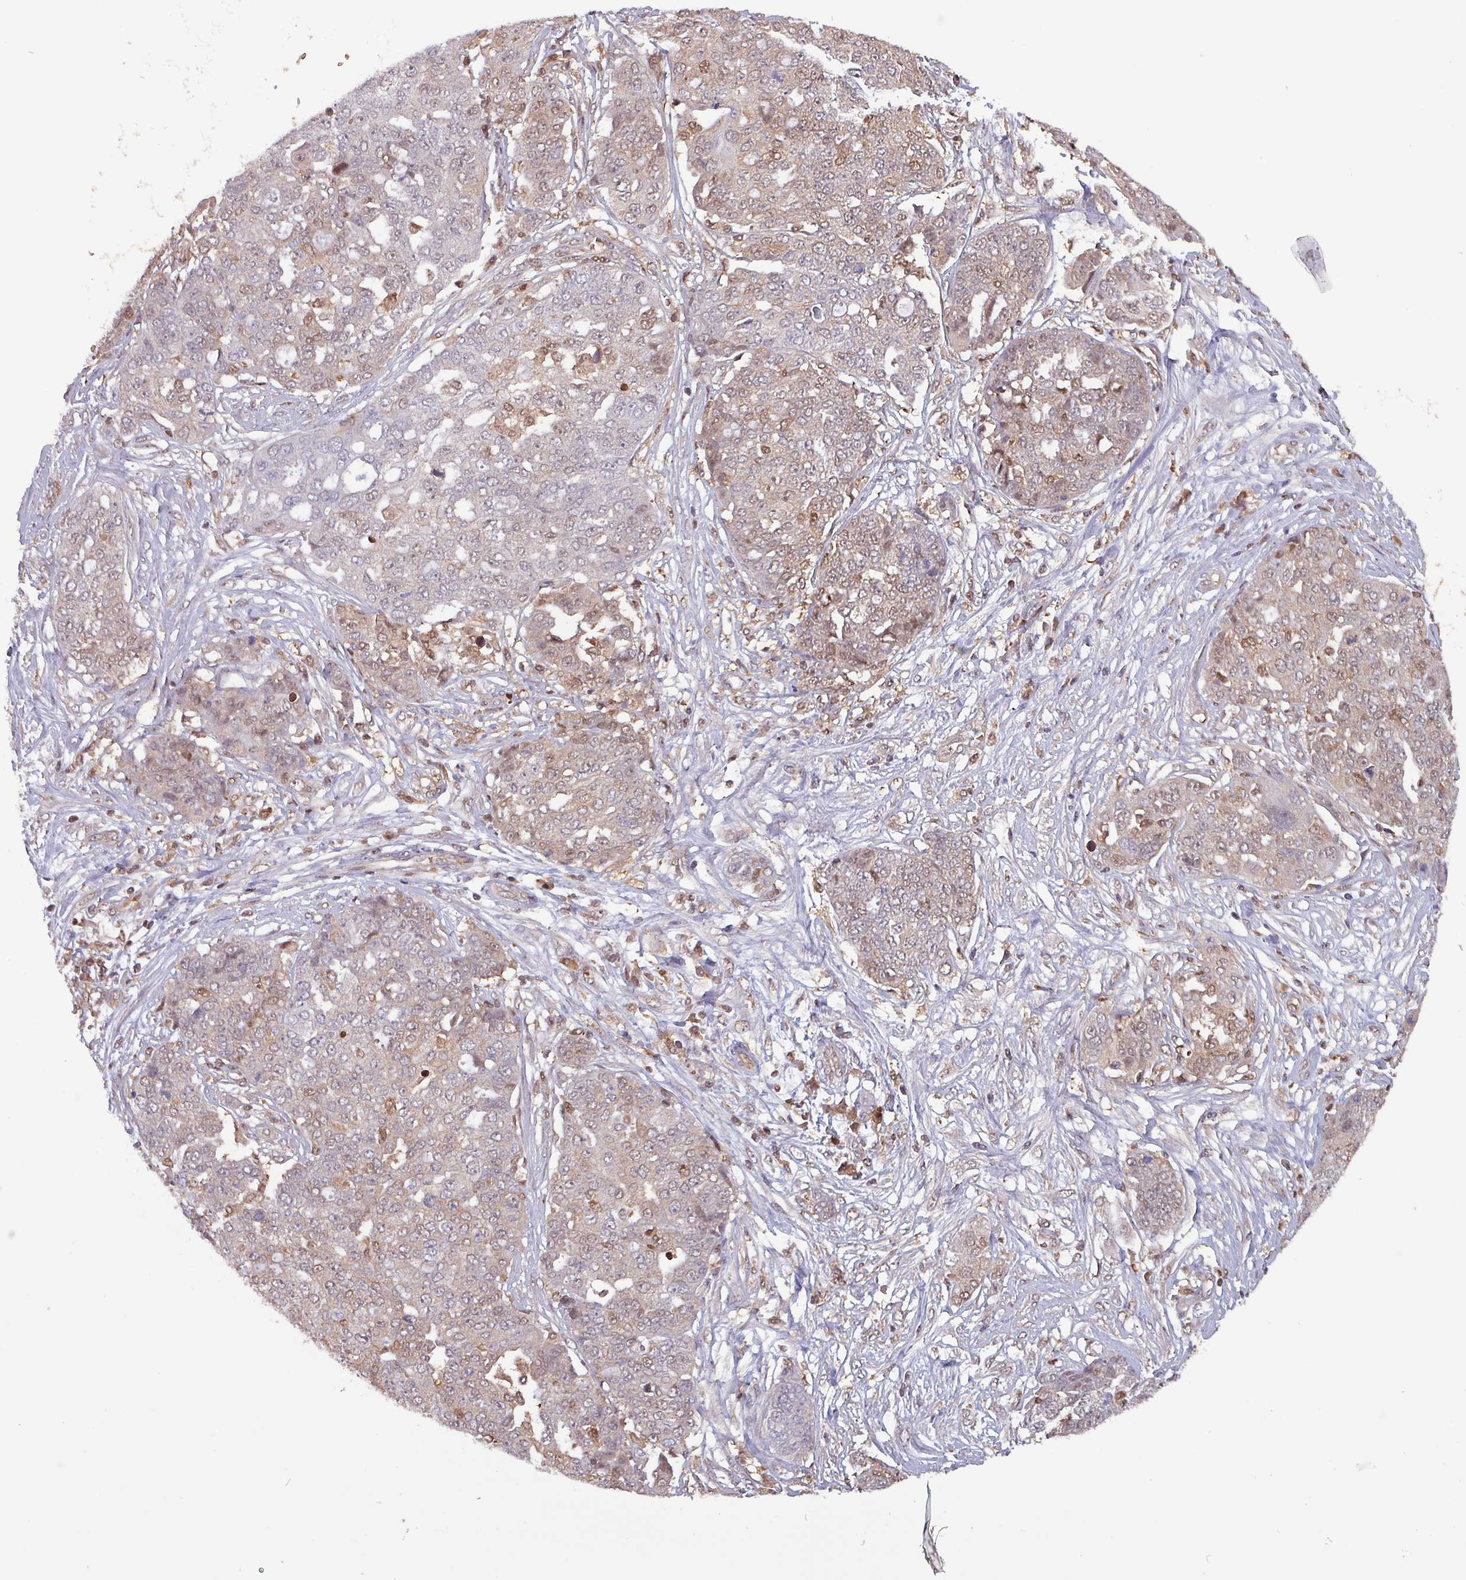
{"staining": {"intensity": "weak", "quantity": "25%-75%", "location": "cytoplasmic/membranous,nuclear"}, "tissue": "ovarian cancer", "cell_type": "Tumor cells", "image_type": "cancer", "snomed": [{"axis": "morphology", "description": "Cystadenocarcinoma, serous, NOS"}, {"axis": "topography", "description": "Soft tissue"}, {"axis": "topography", "description": "Ovary"}], "caption": "Ovarian serous cystadenocarcinoma was stained to show a protein in brown. There is low levels of weak cytoplasmic/membranous and nuclear staining in about 25%-75% of tumor cells. (Brightfield microscopy of DAB IHC at high magnification).", "gene": "PSMB8", "patient": {"sex": "female", "age": 57}}